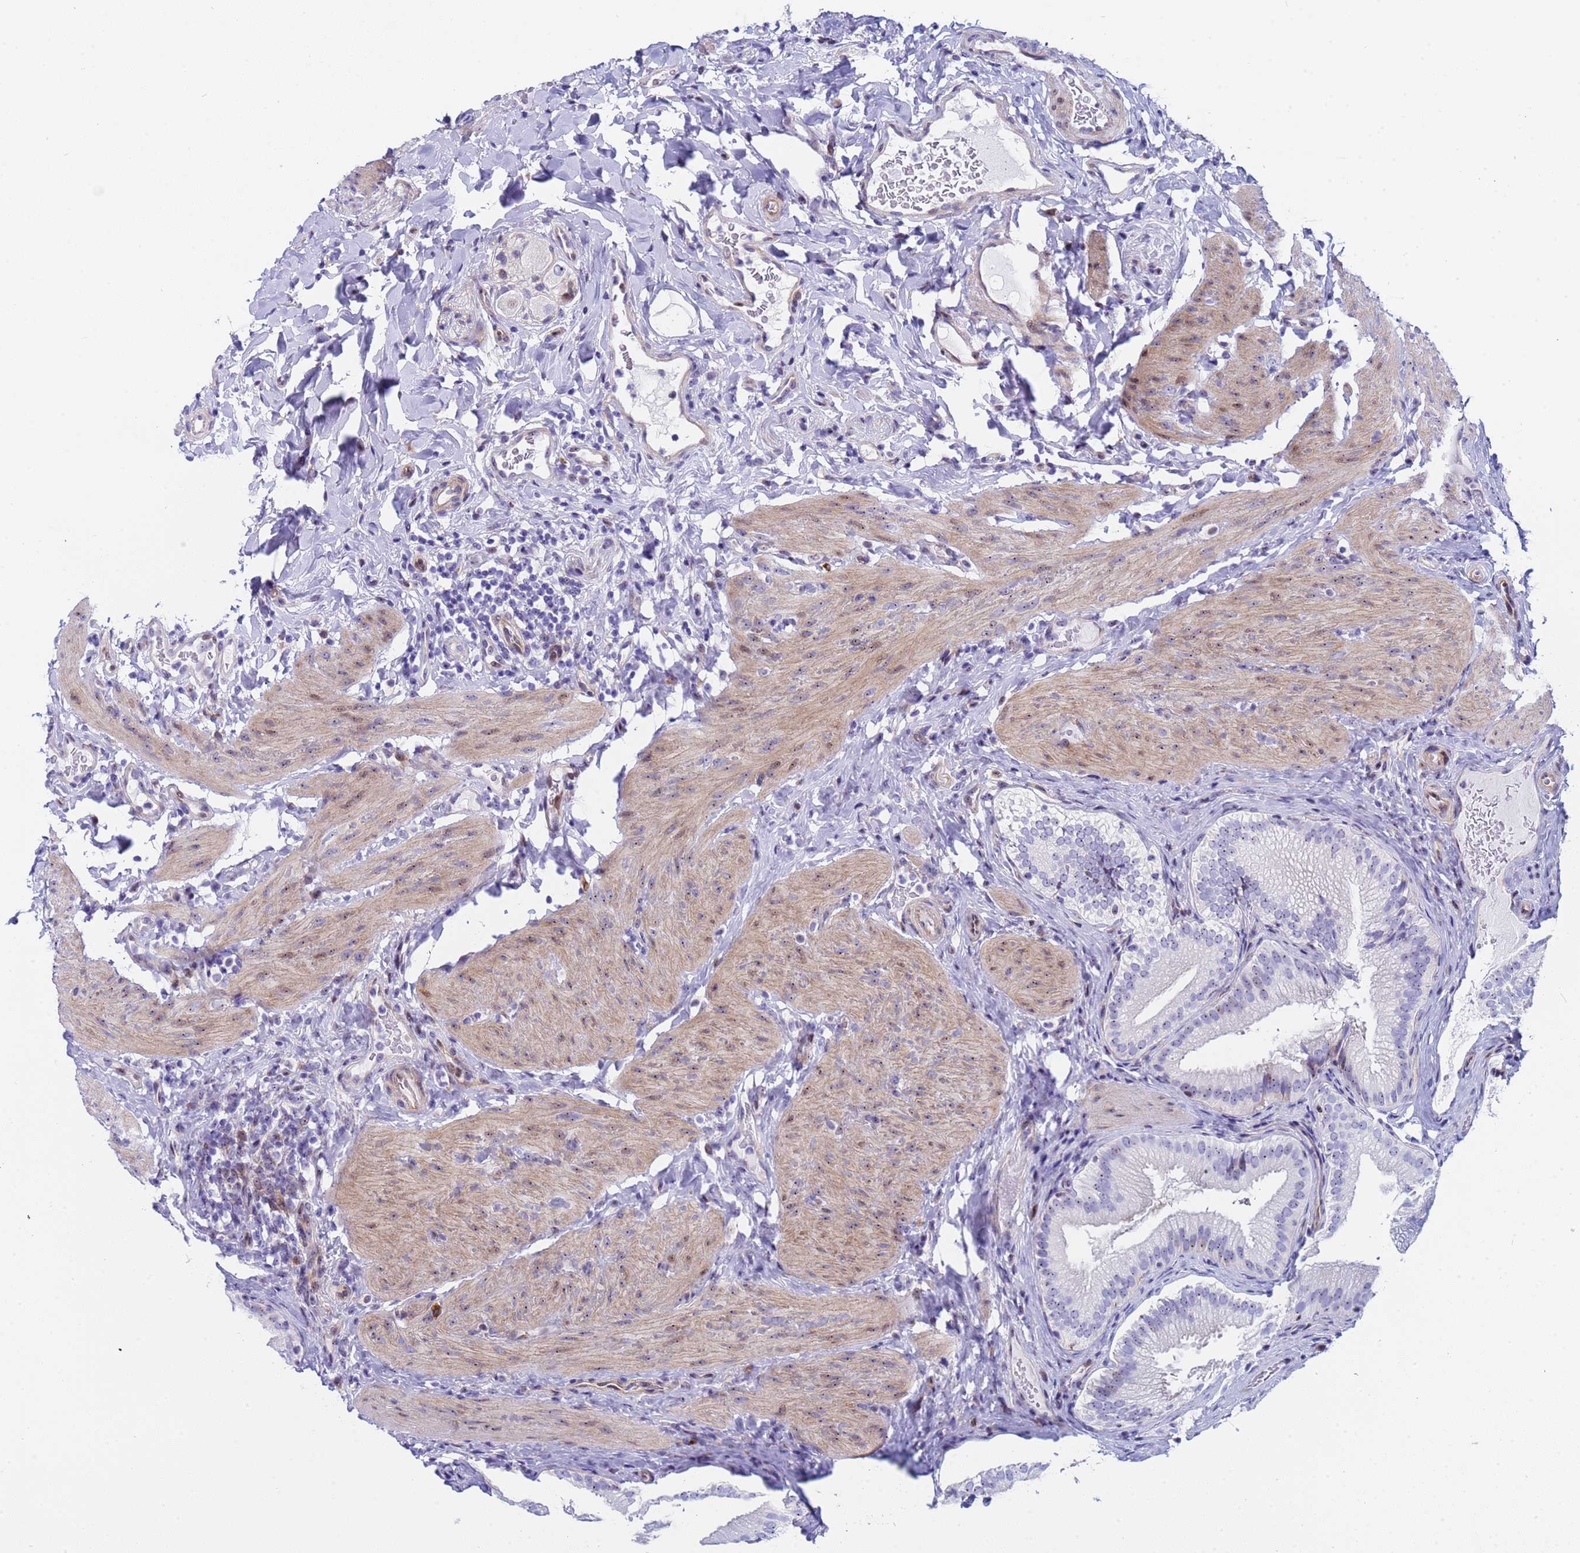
{"staining": {"intensity": "moderate", "quantity": "<25%", "location": "cytoplasmic/membranous,nuclear"}, "tissue": "gallbladder", "cell_type": "Glandular cells", "image_type": "normal", "snomed": [{"axis": "morphology", "description": "Normal tissue, NOS"}, {"axis": "topography", "description": "Gallbladder"}], "caption": "This micrograph reveals immunohistochemistry staining of benign gallbladder, with low moderate cytoplasmic/membranous,nuclear staining in about <25% of glandular cells.", "gene": "POP5", "patient": {"sex": "female", "age": 30}}